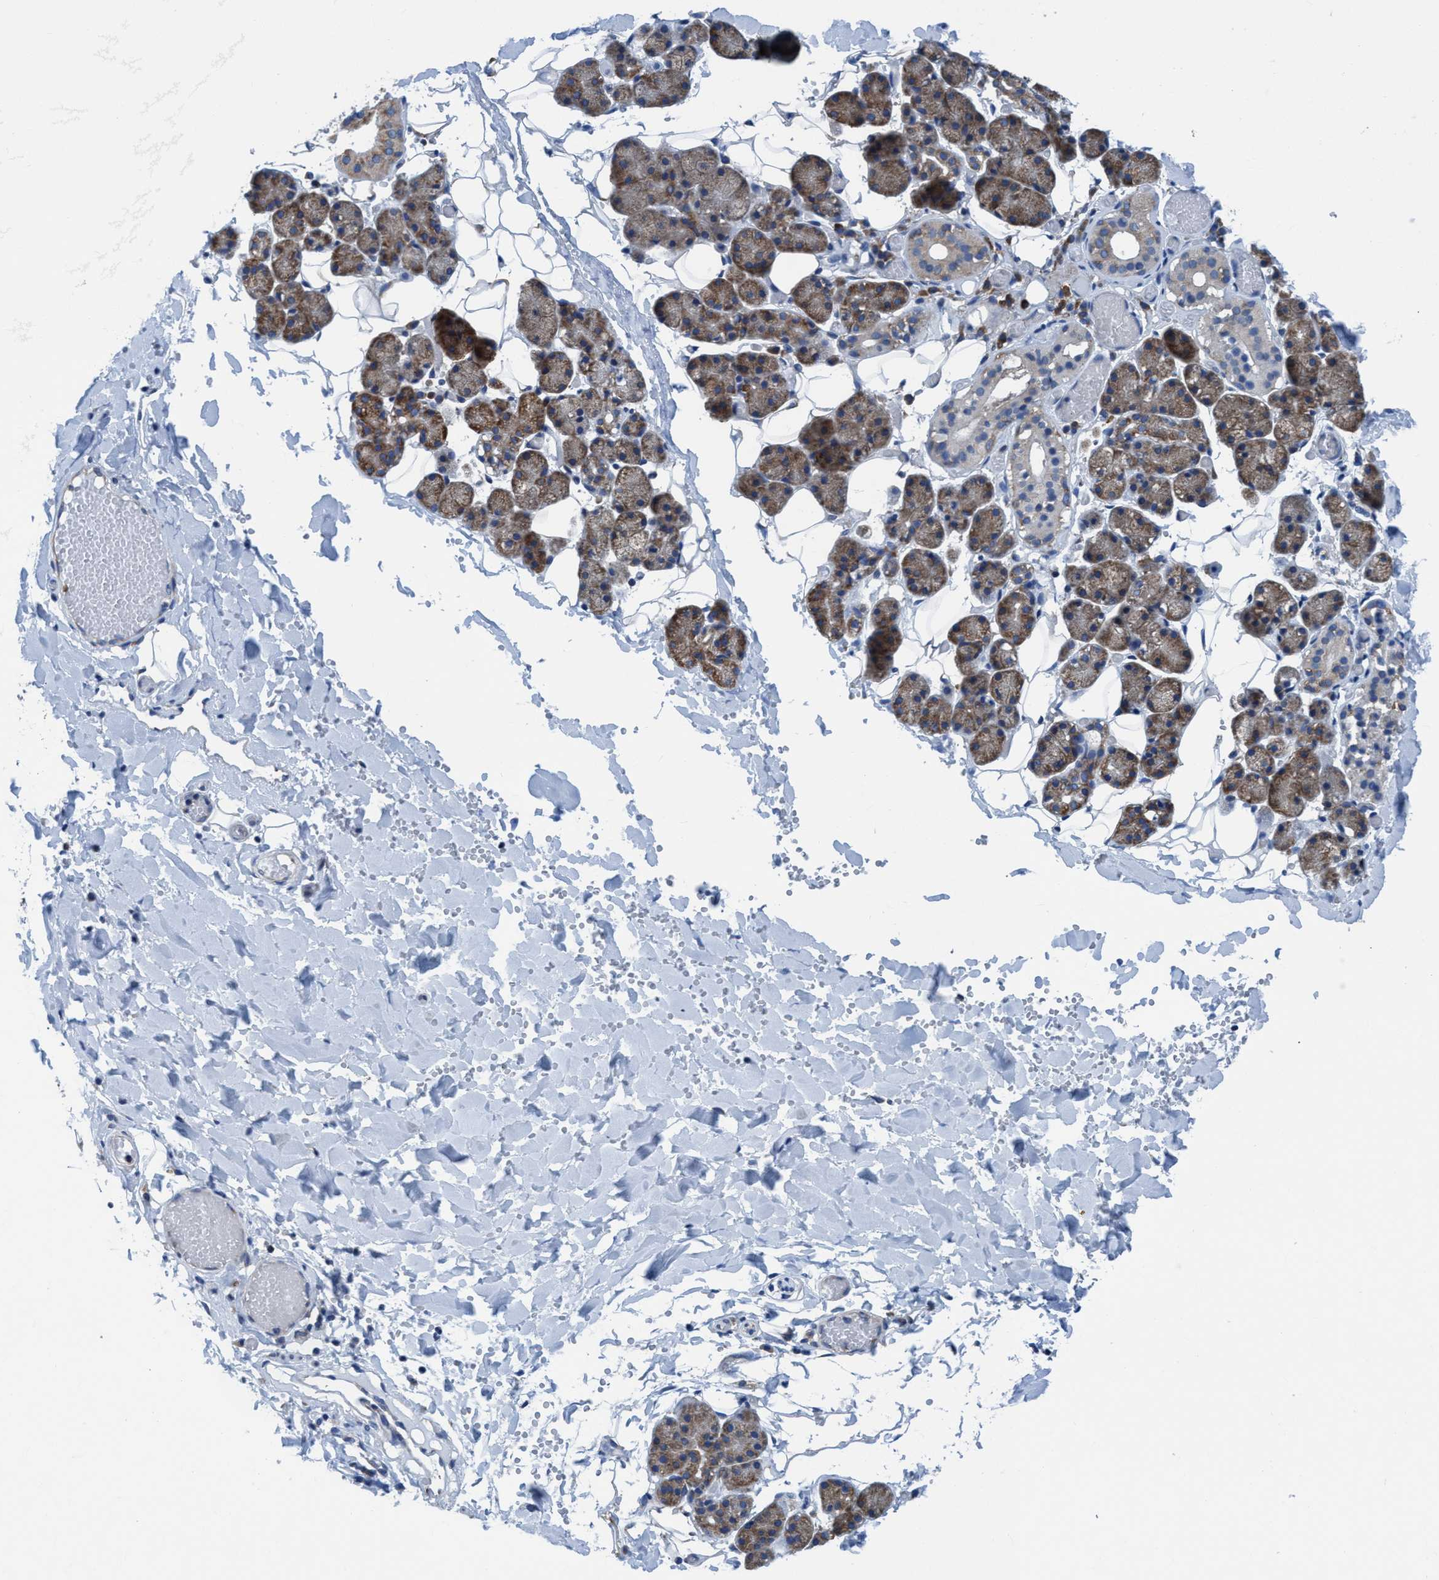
{"staining": {"intensity": "moderate", "quantity": "25%-75%", "location": "cytoplasmic/membranous"}, "tissue": "salivary gland", "cell_type": "Glandular cells", "image_type": "normal", "snomed": [{"axis": "morphology", "description": "Normal tissue, NOS"}, {"axis": "topography", "description": "Salivary gland"}], "caption": "Protein staining shows moderate cytoplasmic/membranous staining in about 25%-75% of glandular cells in benign salivary gland. Immunohistochemistry (ihc) stains the protein of interest in brown and the nuclei are stained blue.", "gene": "NMT1", "patient": {"sex": "female", "age": 33}}